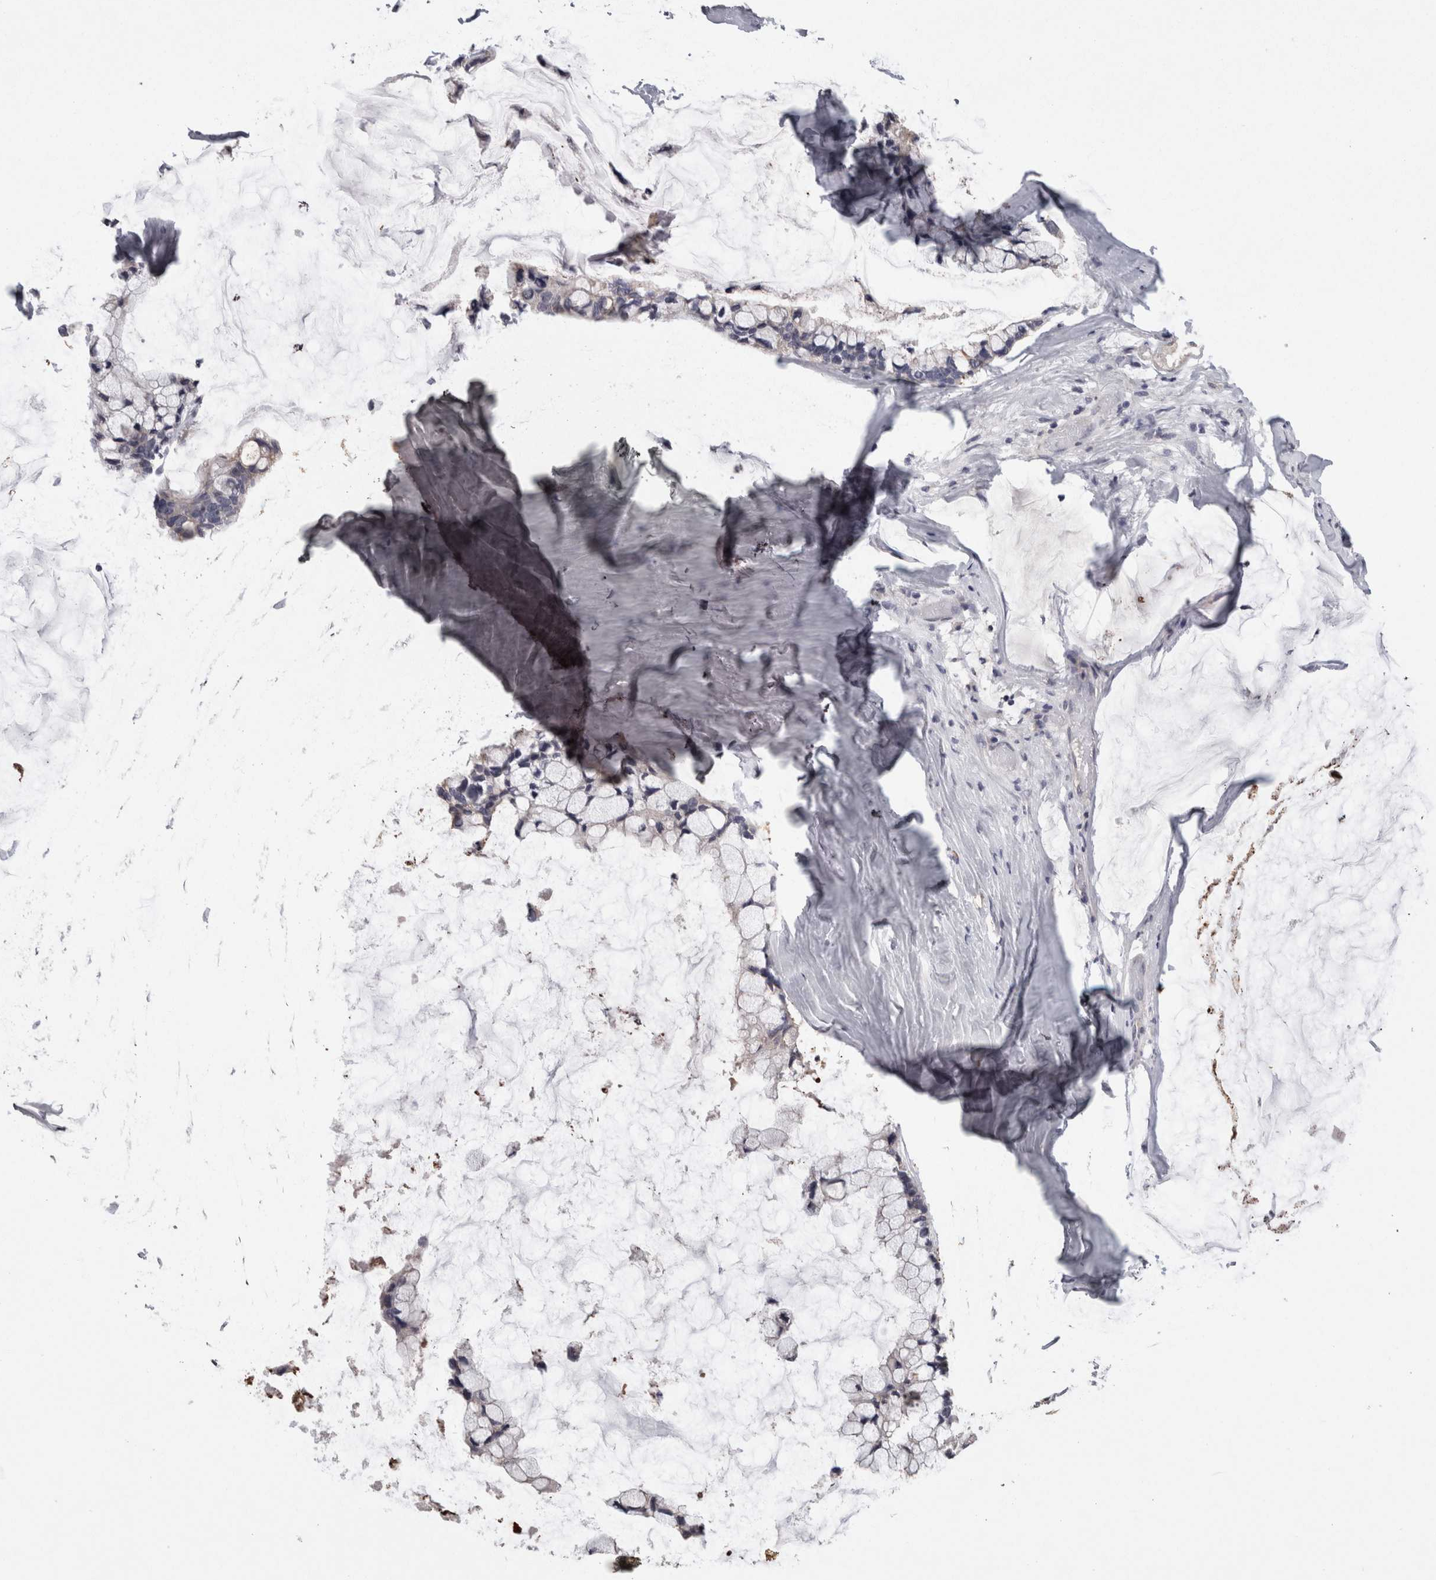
{"staining": {"intensity": "negative", "quantity": "none", "location": "none"}, "tissue": "ovarian cancer", "cell_type": "Tumor cells", "image_type": "cancer", "snomed": [{"axis": "morphology", "description": "Cystadenocarcinoma, mucinous, NOS"}, {"axis": "topography", "description": "Ovary"}], "caption": "IHC of human ovarian mucinous cystadenocarcinoma demonstrates no staining in tumor cells.", "gene": "PON3", "patient": {"sex": "female", "age": 39}}